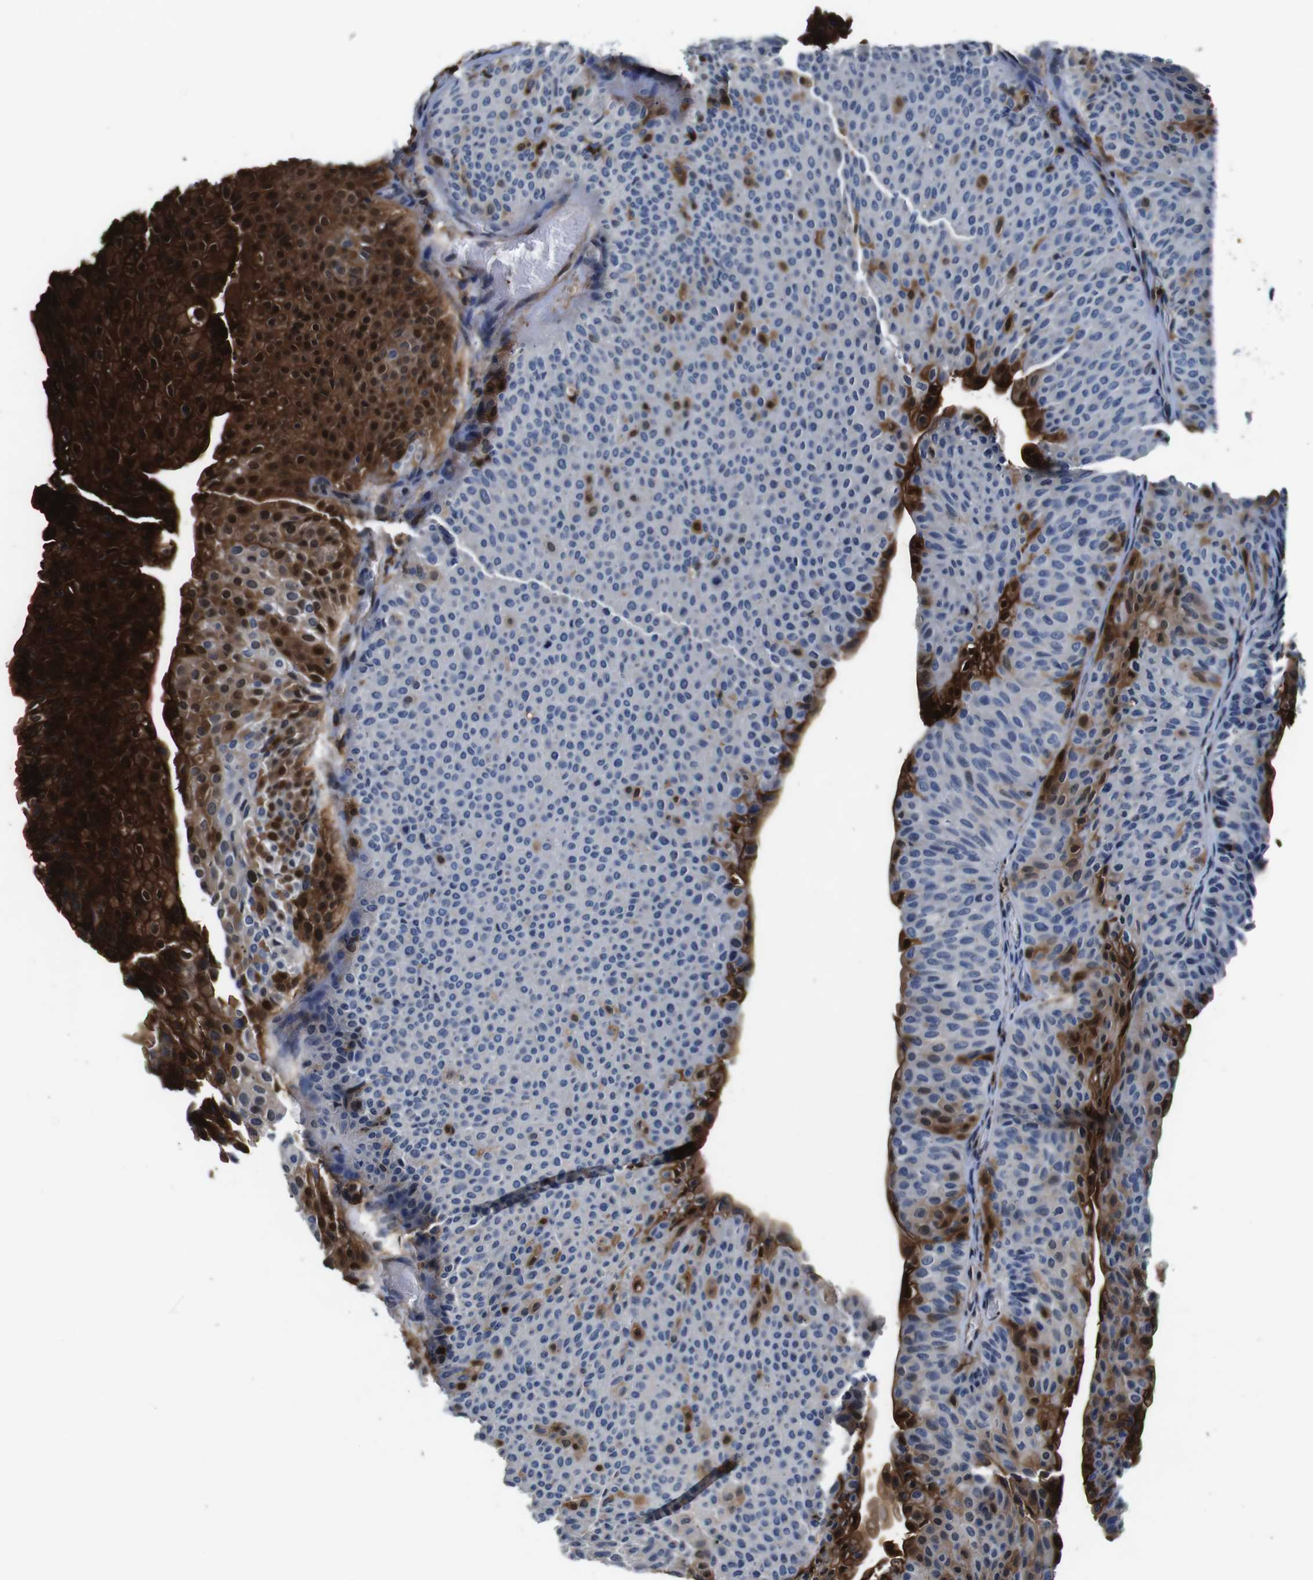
{"staining": {"intensity": "strong", "quantity": "<25%", "location": "cytoplasmic/membranous,nuclear"}, "tissue": "urothelial cancer", "cell_type": "Tumor cells", "image_type": "cancer", "snomed": [{"axis": "morphology", "description": "Urothelial carcinoma, Low grade"}, {"axis": "topography", "description": "Urinary bladder"}], "caption": "Immunohistochemistry staining of low-grade urothelial carcinoma, which demonstrates medium levels of strong cytoplasmic/membranous and nuclear positivity in approximately <25% of tumor cells indicating strong cytoplasmic/membranous and nuclear protein positivity. The staining was performed using DAB (brown) for protein detection and nuclei were counterstained in hematoxylin (blue).", "gene": "ANXA1", "patient": {"sex": "male", "age": 78}}